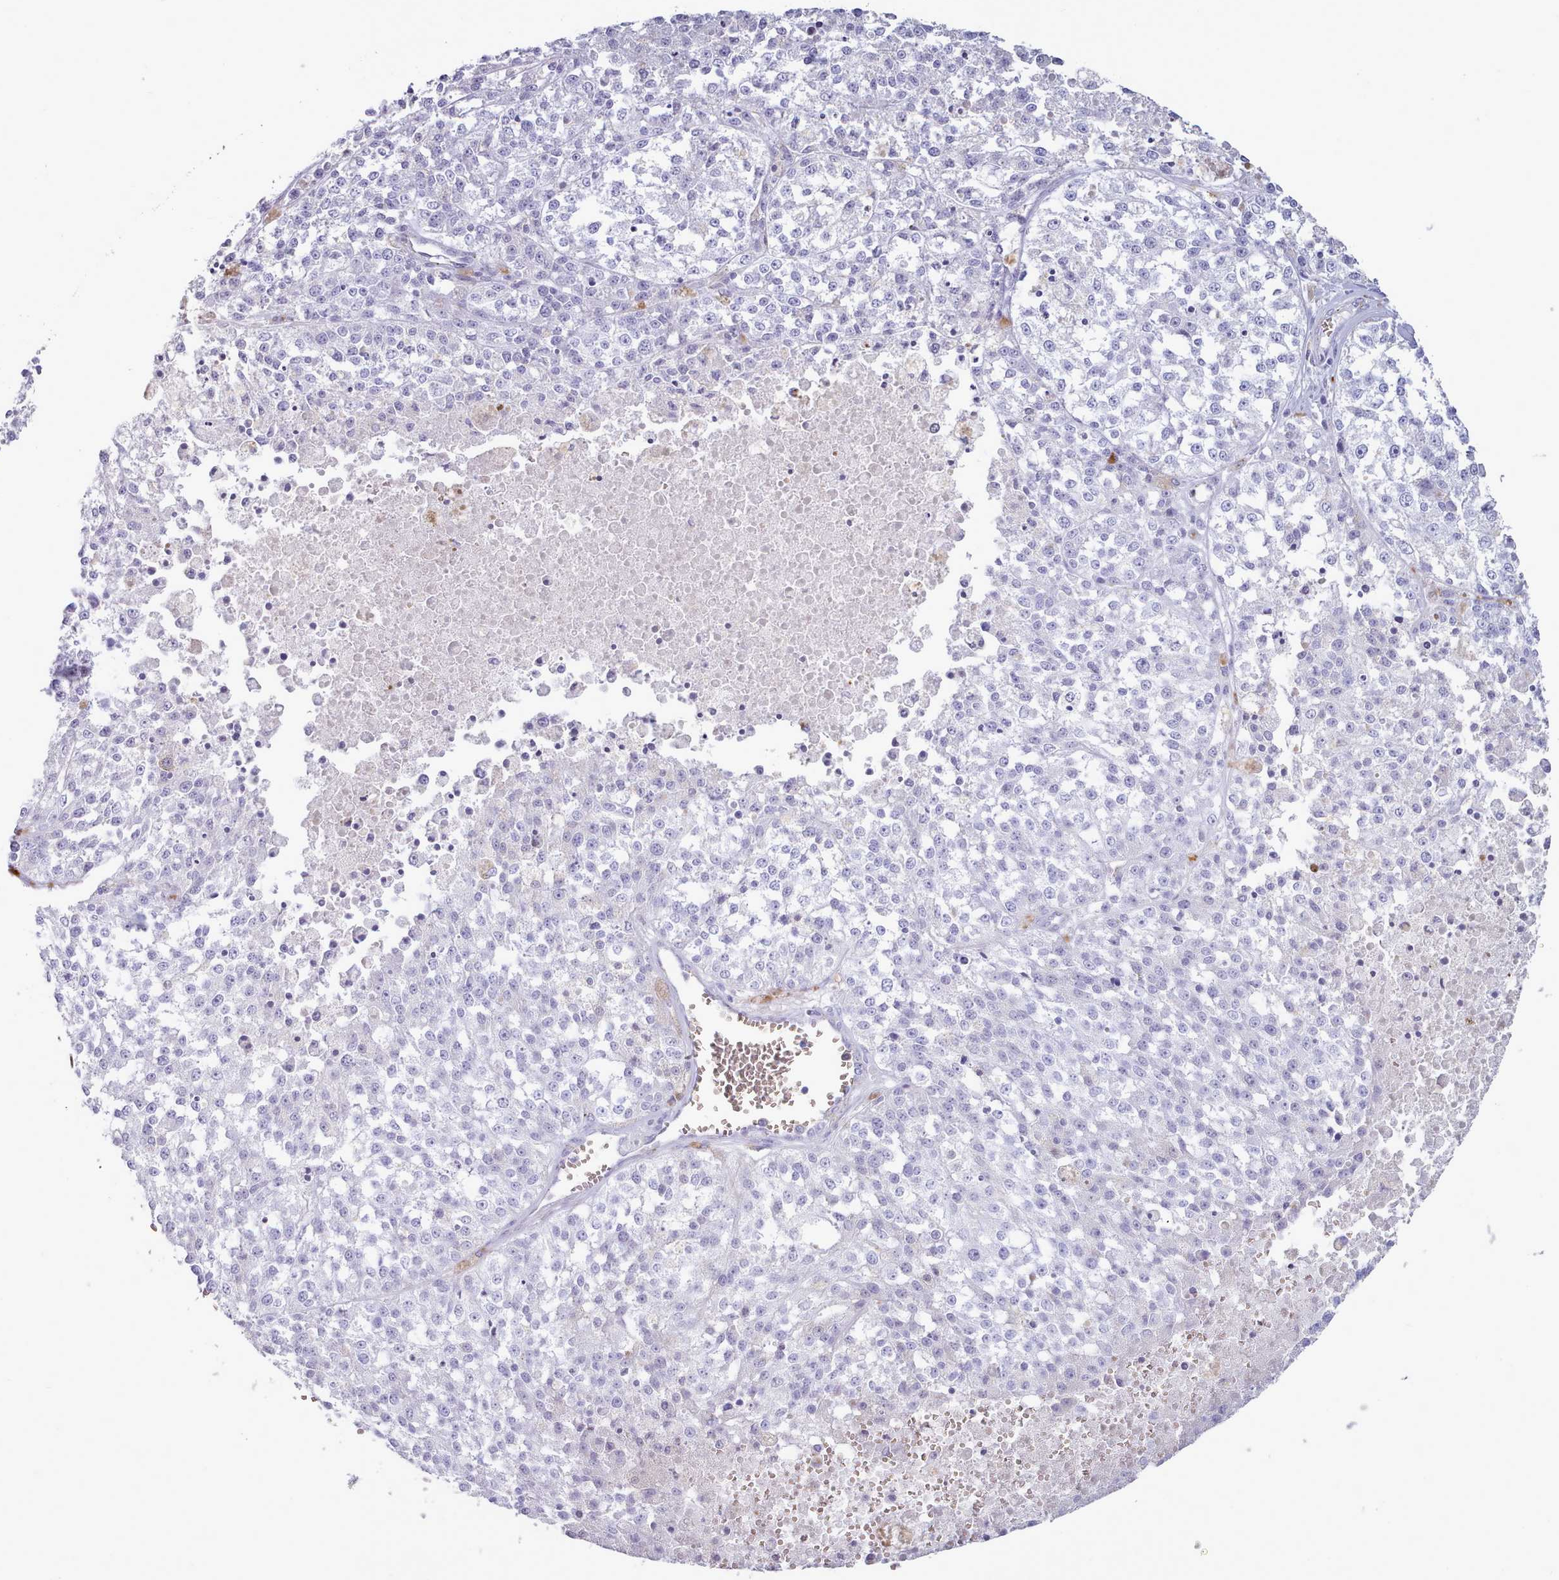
{"staining": {"intensity": "negative", "quantity": "none", "location": "none"}, "tissue": "melanoma", "cell_type": "Tumor cells", "image_type": "cancer", "snomed": [{"axis": "morphology", "description": "Malignant melanoma, NOS"}, {"axis": "topography", "description": "Skin"}], "caption": "Malignant melanoma was stained to show a protein in brown. There is no significant staining in tumor cells.", "gene": "GAA", "patient": {"sex": "female", "age": 64}}